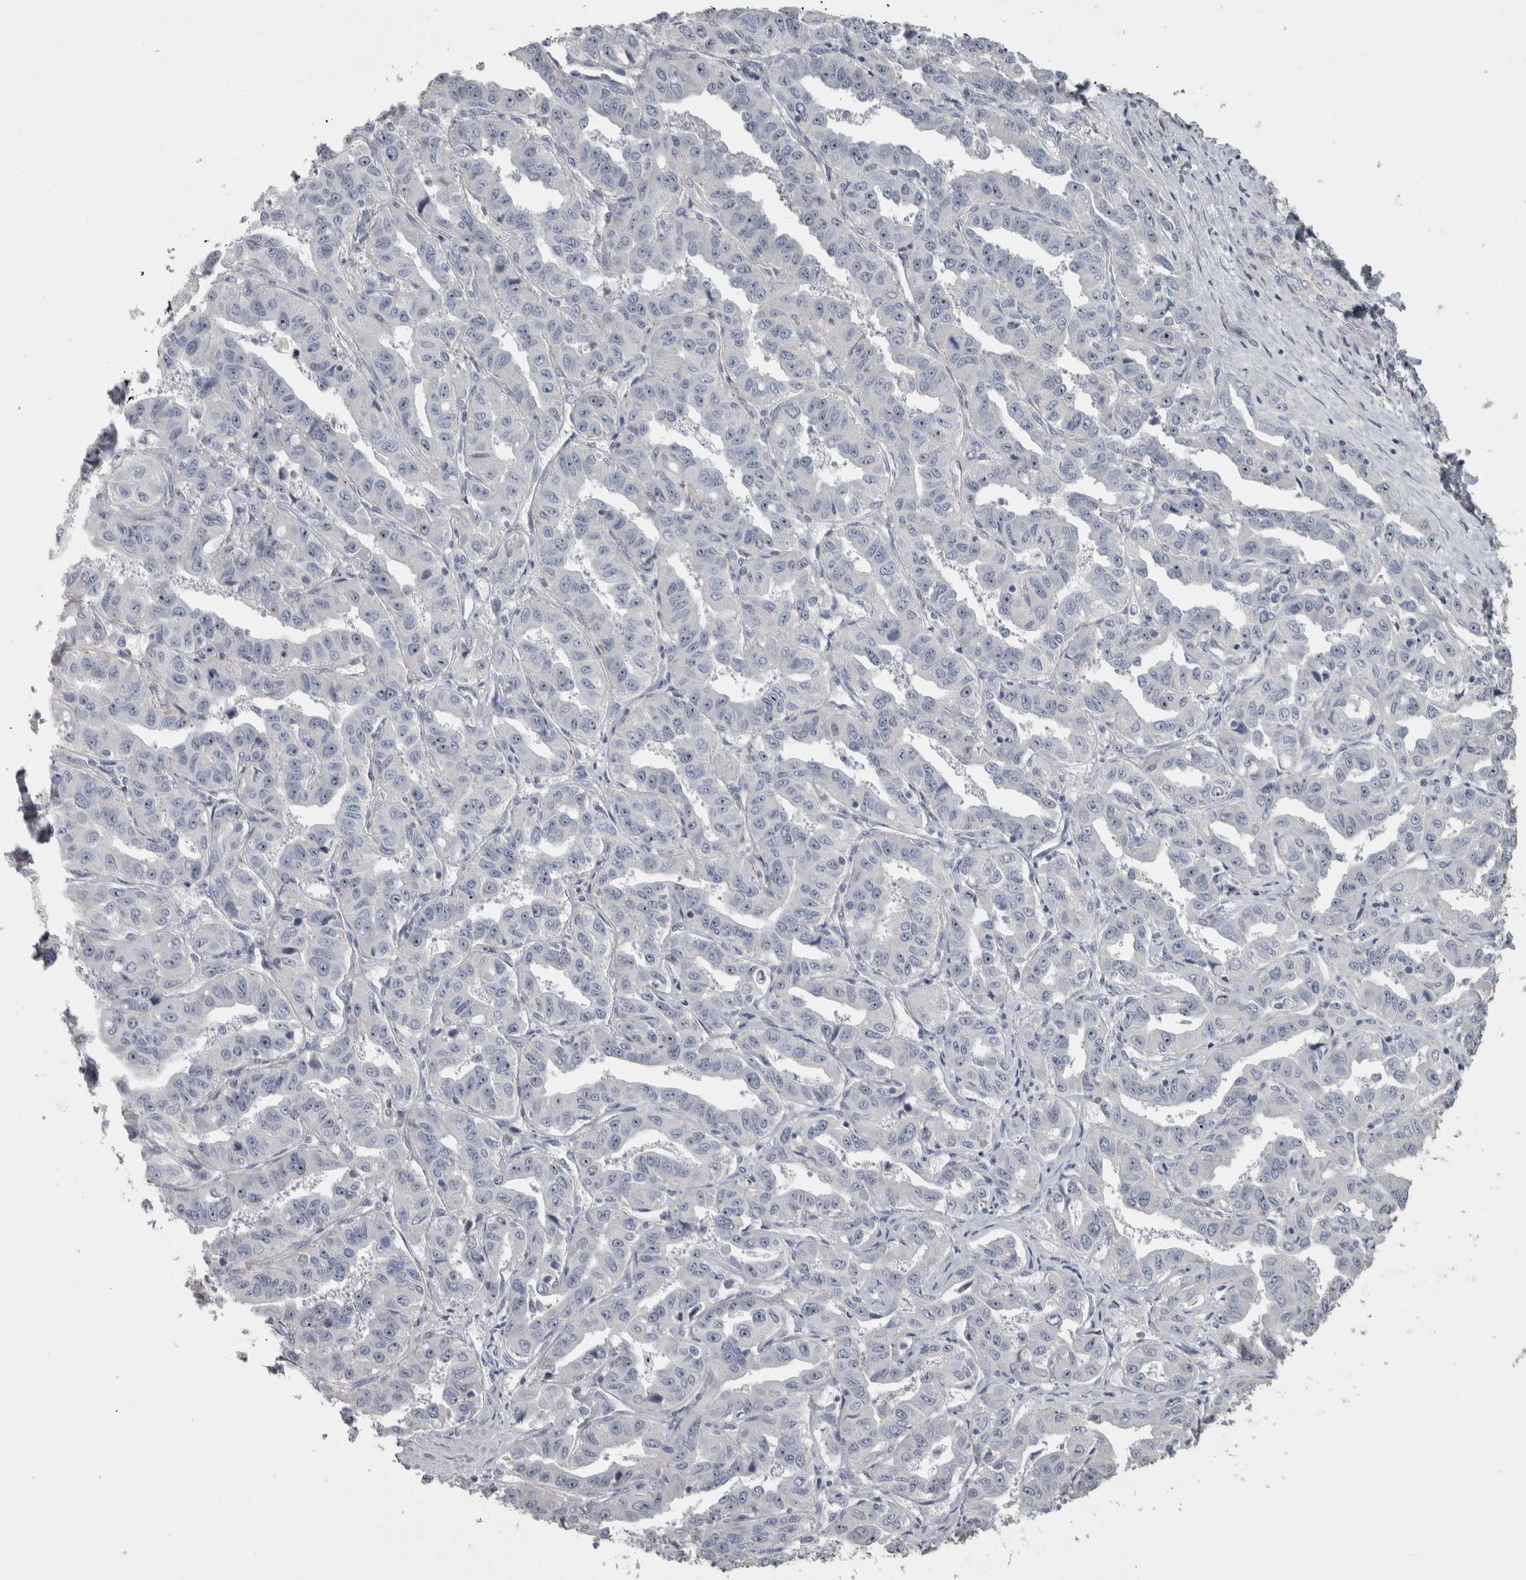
{"staining": {"intensity": "weak", "quantity": "<25%", "location": "nuclear"}, "tissue": "liver cancer", "cell_type": "Tumor cells", "image_type": "cancer", "snomed": [{"axis": "morphology", "description": "Cholangiocarcinoma"}, {"axis": "topography", "description": "Liver"}], "caption": "Tumor cells are negative for protein expression in human liver cancer. (Brightfield microscopy of DAB immunohistochemistry at high magnification).", "gene": "DCAF10", "patient": {"sex": "male", "age": 59}}